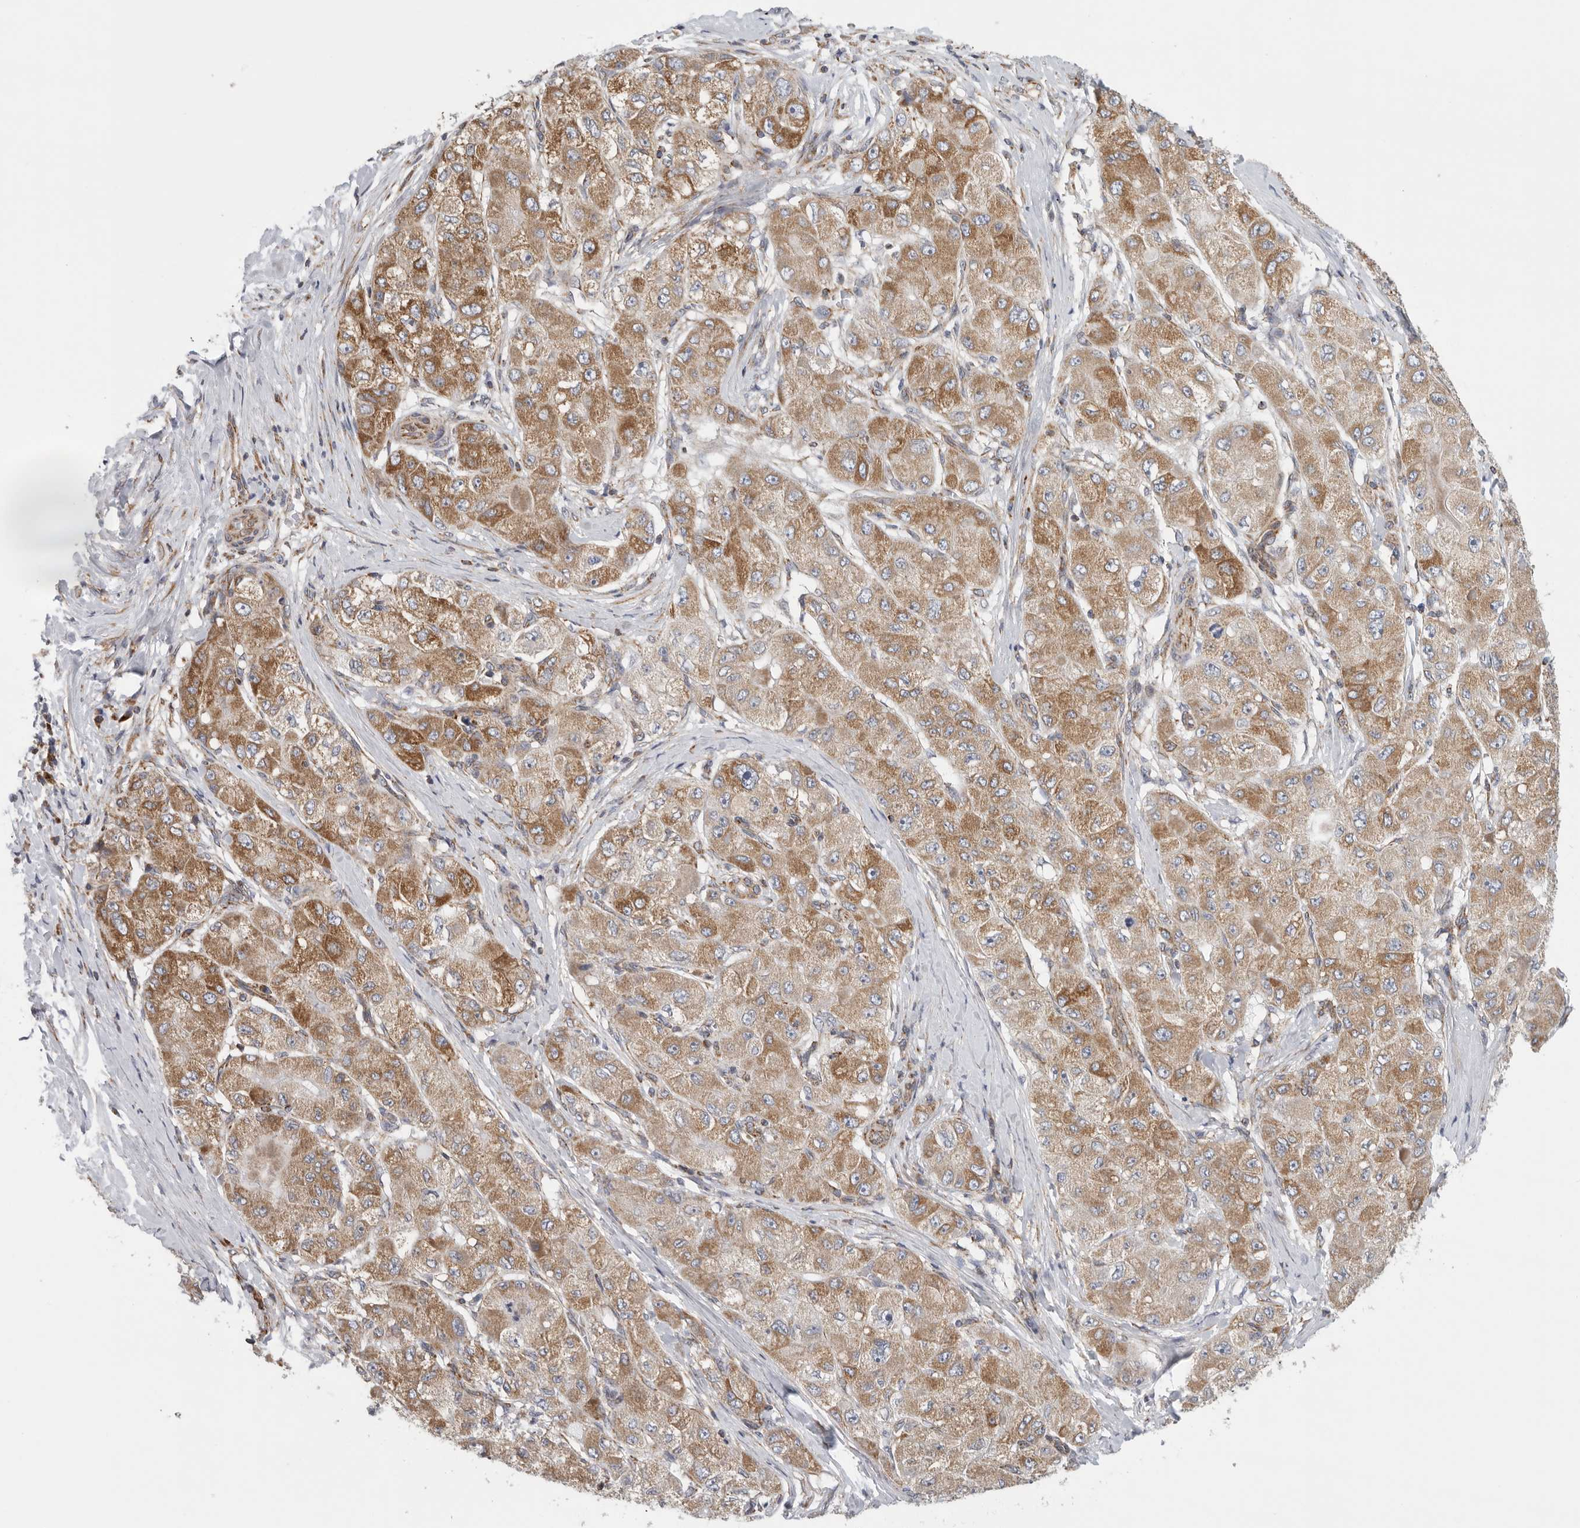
{"staining": {"intensity": "moderate", "quantity": ">75%", "location": "cytoplasmic/membranous"}, "tissue": "liver cancer", "cell_type": "Tumor cells", "image_type": "cancer", "snomed": [{"axis": "morphology", "description": "Carcinoma, Hepatocellular, NOS"}, {"axis": "topography", "description": "Liver"}], "caption": "Tumor cells demonstrate moderate cytoplasmic/membranous positivity in about >75% of cells in liver cancer. (DAB IHC, brown staining for protein, blue staining for nuclei).", "gene": "FKBP8", "patient": {"sex": "male", "age": 80}}